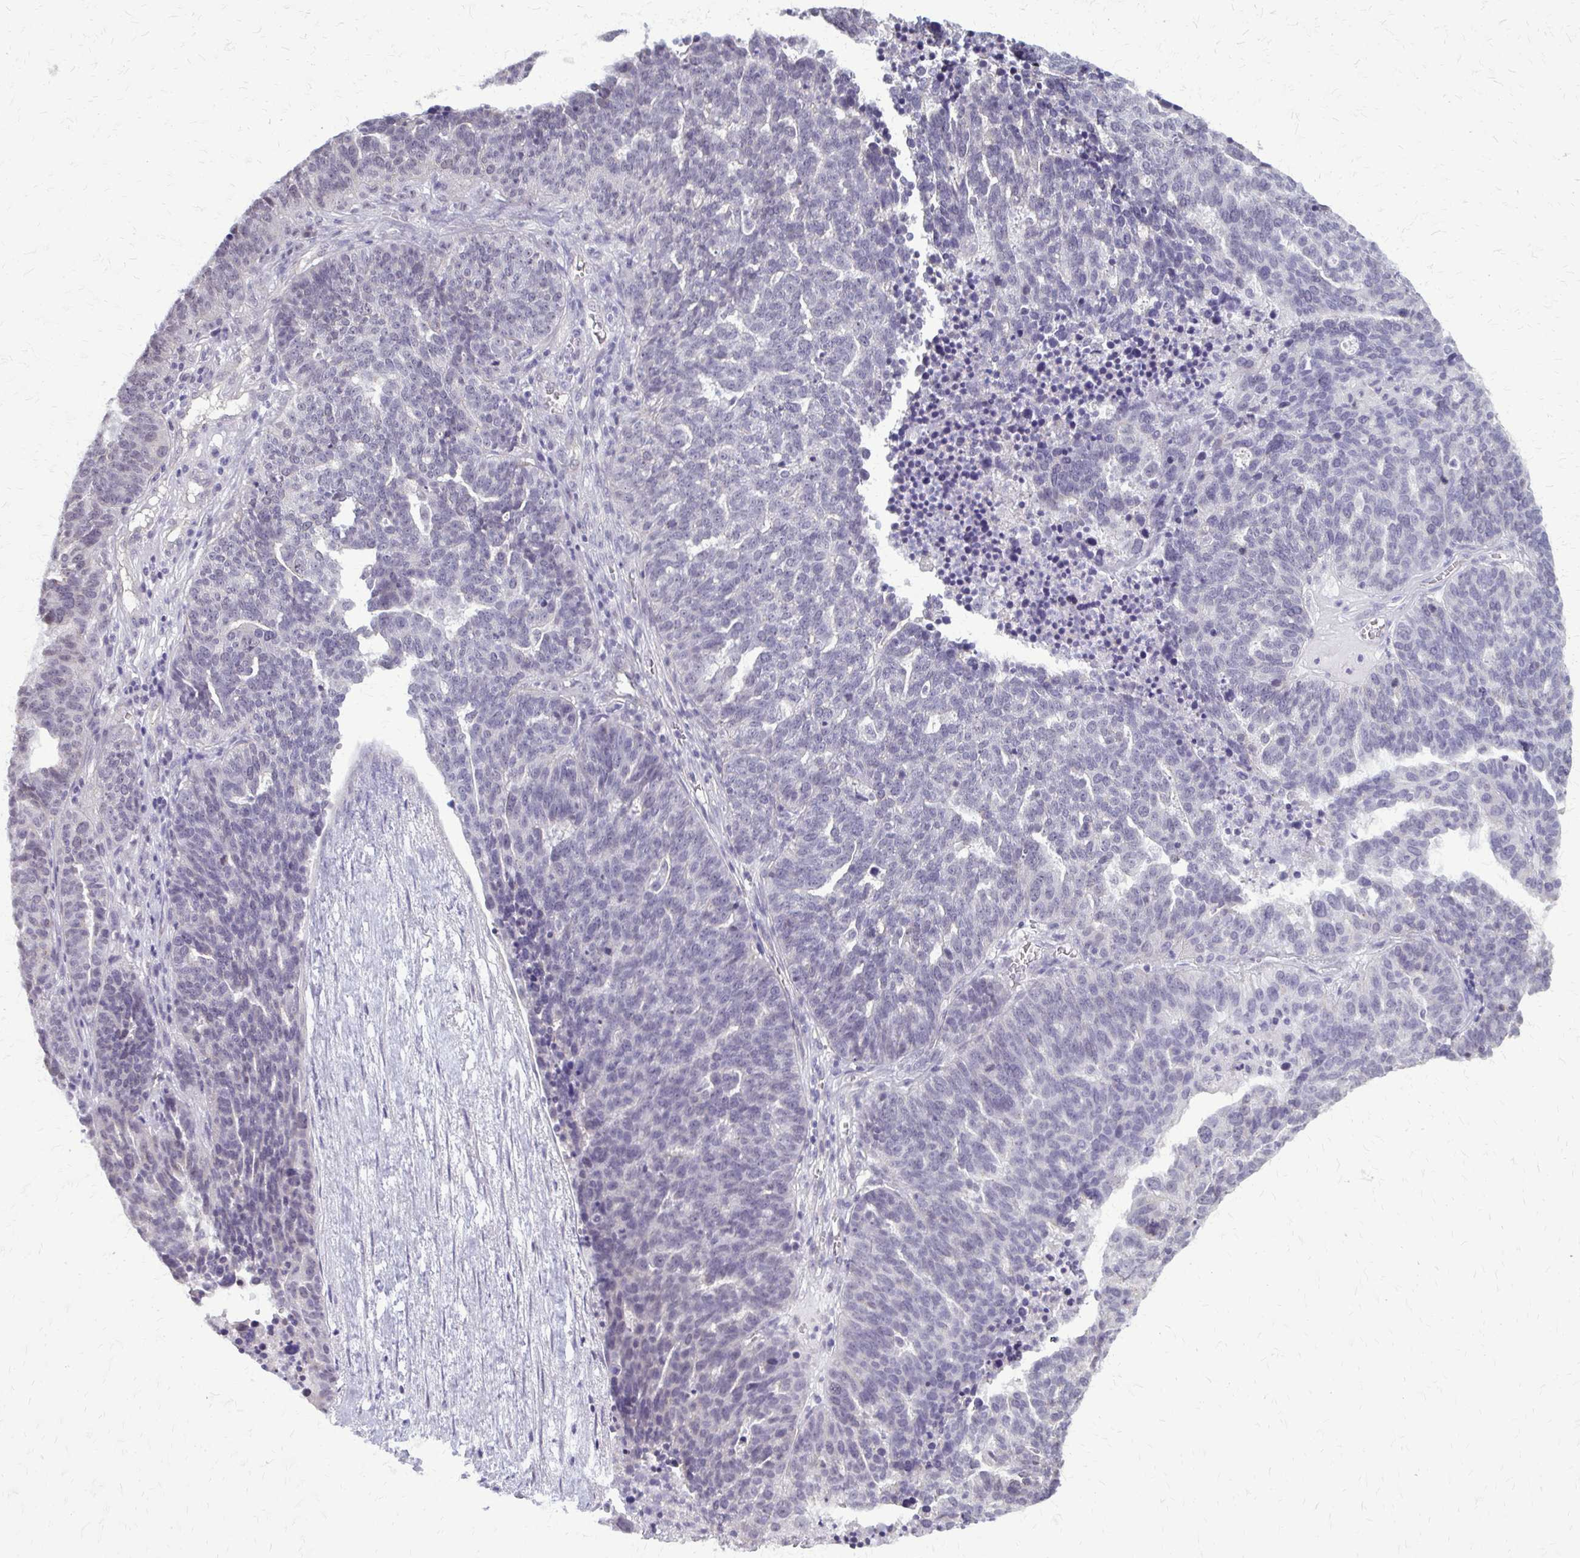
{"staining": {"intensity": "negative", "quantity": "none", "location": "none"}, "tissue": "ovarian cancer", "cell_type": "Tumor cells", "image_type": "cancer", "snomed": [{"axis": "morphology", "description": "Cystadenocarcinoma, serous, NOS"}, {"axis": "topography", "description": "Ovary"}], "caption": "The micrograph demonstrates no significant staining in tumor cells of ovarian cancer (serous cystadenocarcinoma).", "gene": "PLCB1", "patient": {"sex": "female", "age": 59}}